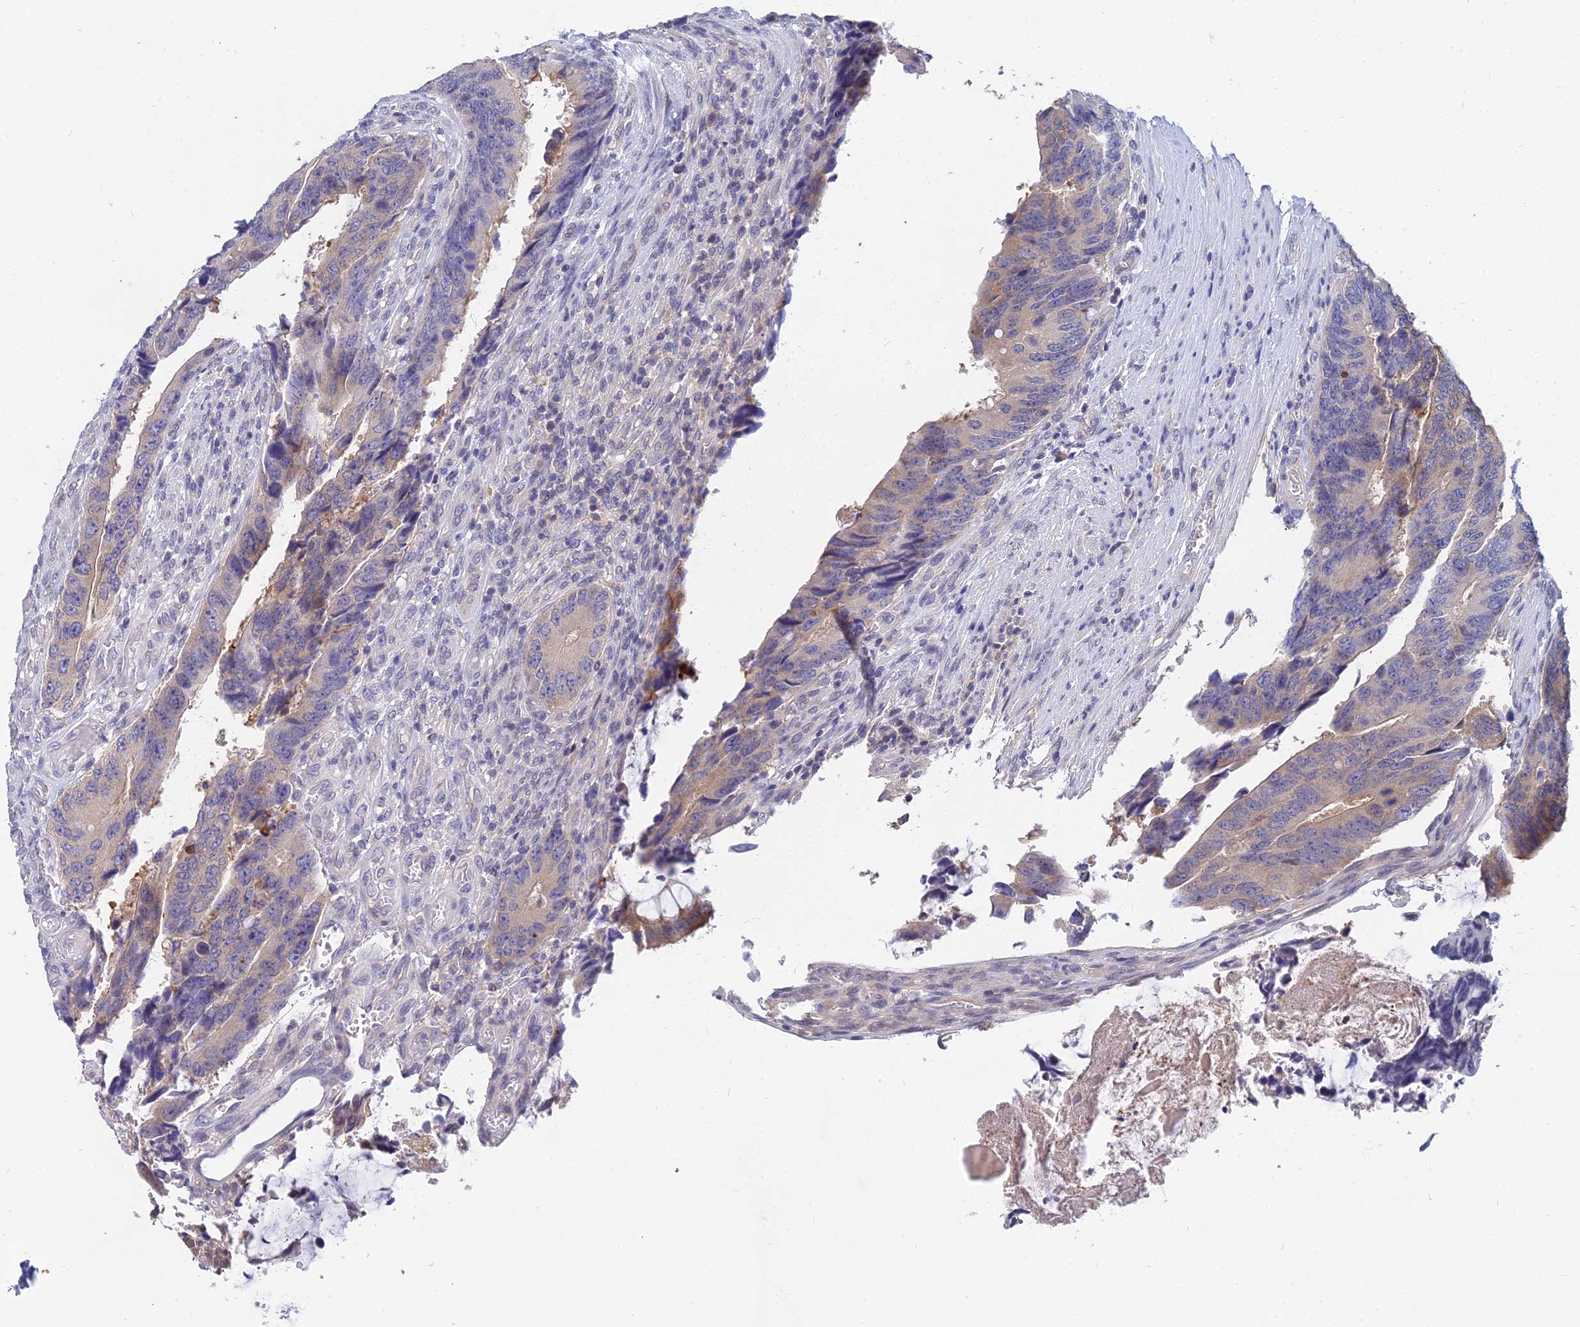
{"staining": {"intensity": "weak", "quantity": "25%-75%", "location": "cytoplasmic/membranous"}, "tissue": "colorectal cancer", "cell_type": "Tumor cells", "image_type": "cancer", "snomed": [{"axis": "morphology", "description": "Adenocarcinoma, NOS"}, {"axis": "topography", "description": "Colon"}], "caption": "IHC staining of colorectal cancer (adenocarcinoma), which reveals low levels of weak cytoplasmic/membranous expression in about 25%-75% of tumor cells indicating weak cytoplasmic/membranous protein positivity. The staining was performed using DAB (brown) for protein detection and nuclei were counterstained in hematoxylin (blue).", "gene": "B3GALT4", "patient": {"sex": "male", "age": 87}}